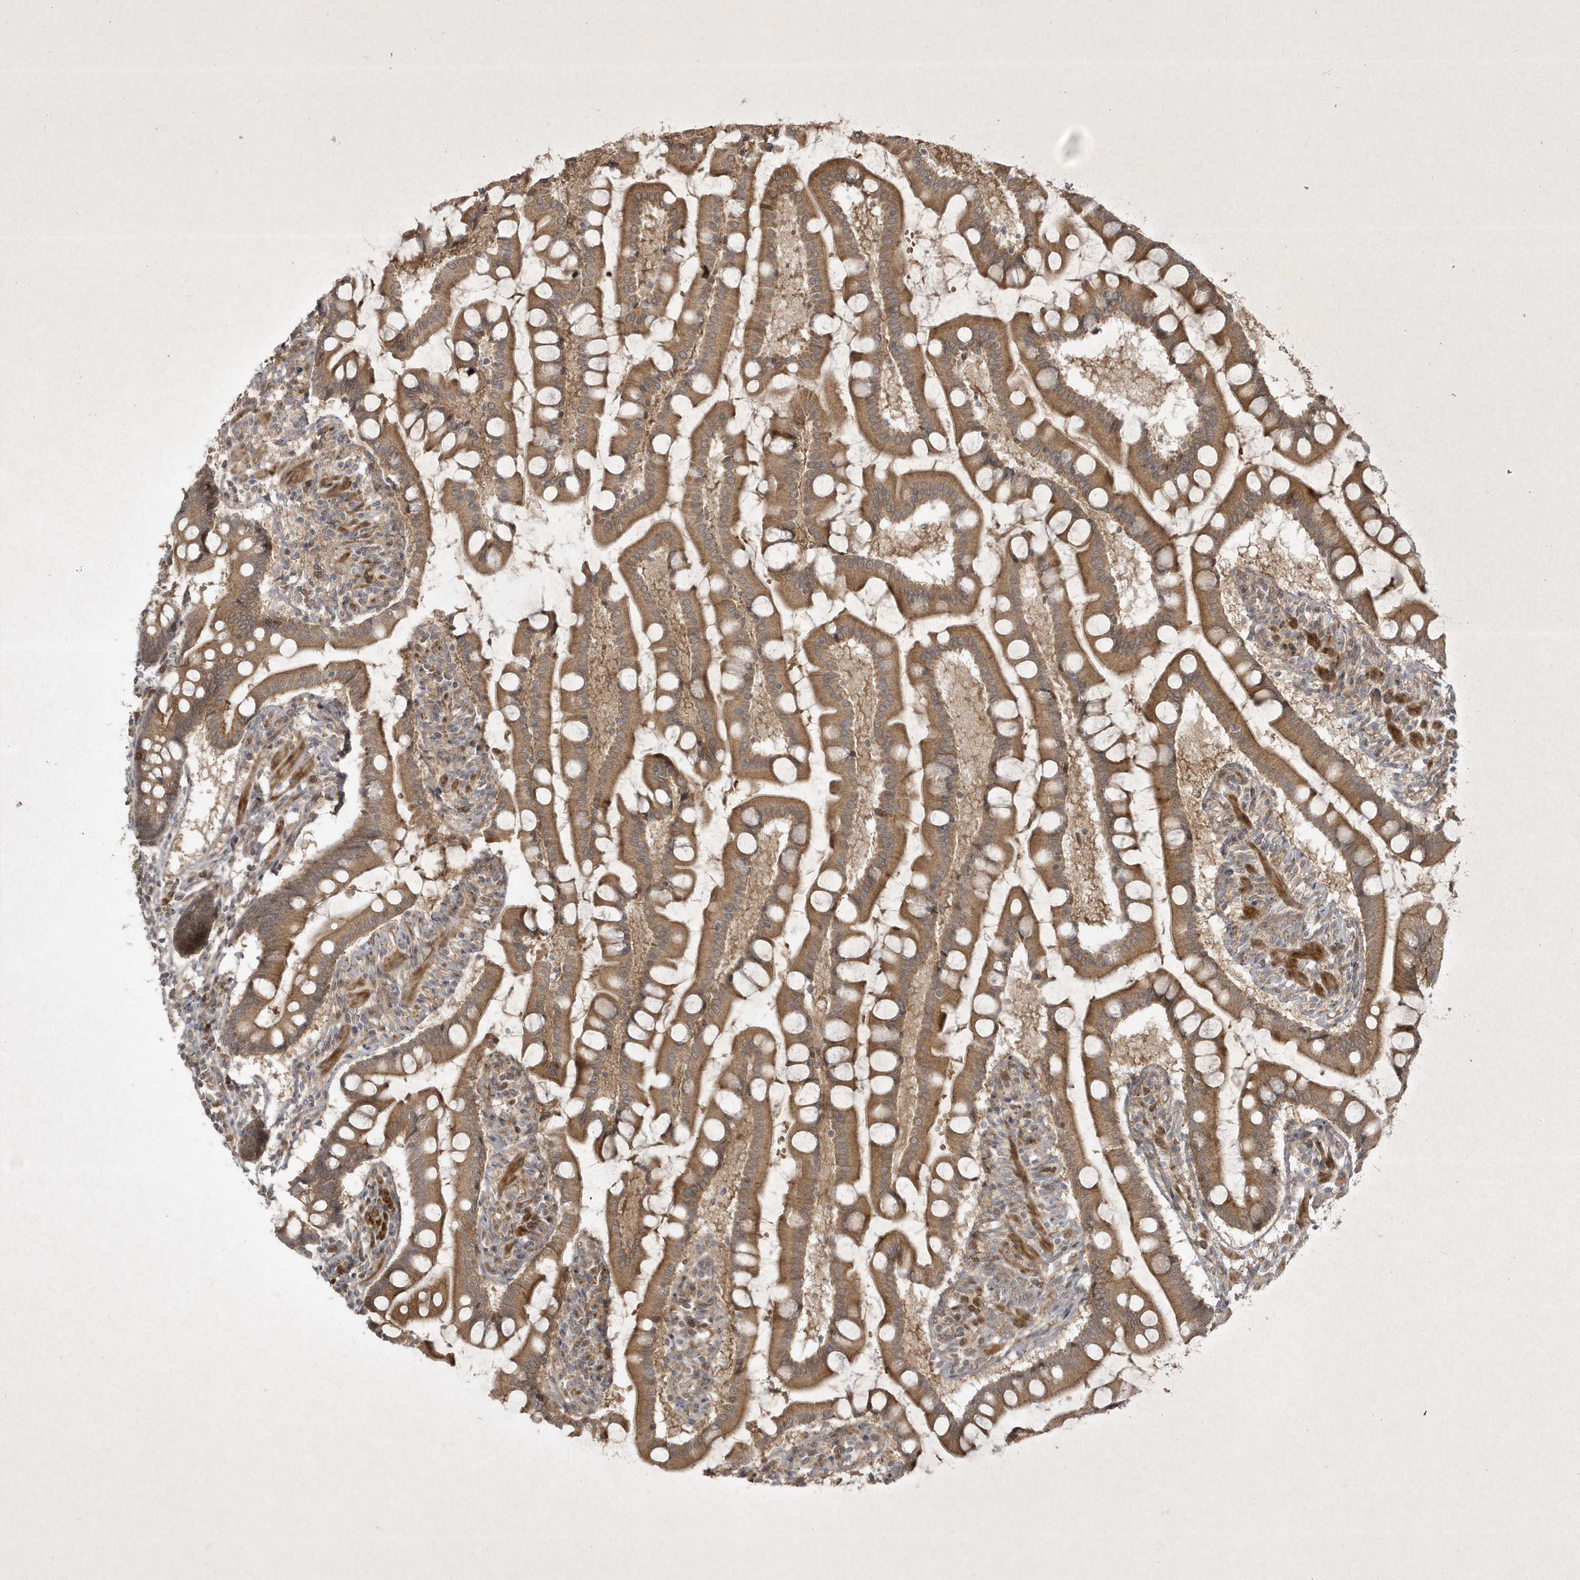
{"staining": {"intensity": "moderate", "quantity": ">75%", "location": "cytoplasmic/membranous"}, "tissue": "small intestine", "cell_type": "Glandular cells", "image_type": "normal", "snomed": [{"axis": "morphology", "description": "Normal tissue, NOS"}, {"axis": "topography", "description": "Small intestine"}], "caption": "A histopathology image of human small intestine stained for a protein exhibits moderate cytoplasmic/membranous brown staining in glandular cells.", "gene": "FAM83C", "patient": {"sex": "male", "age": 41}}